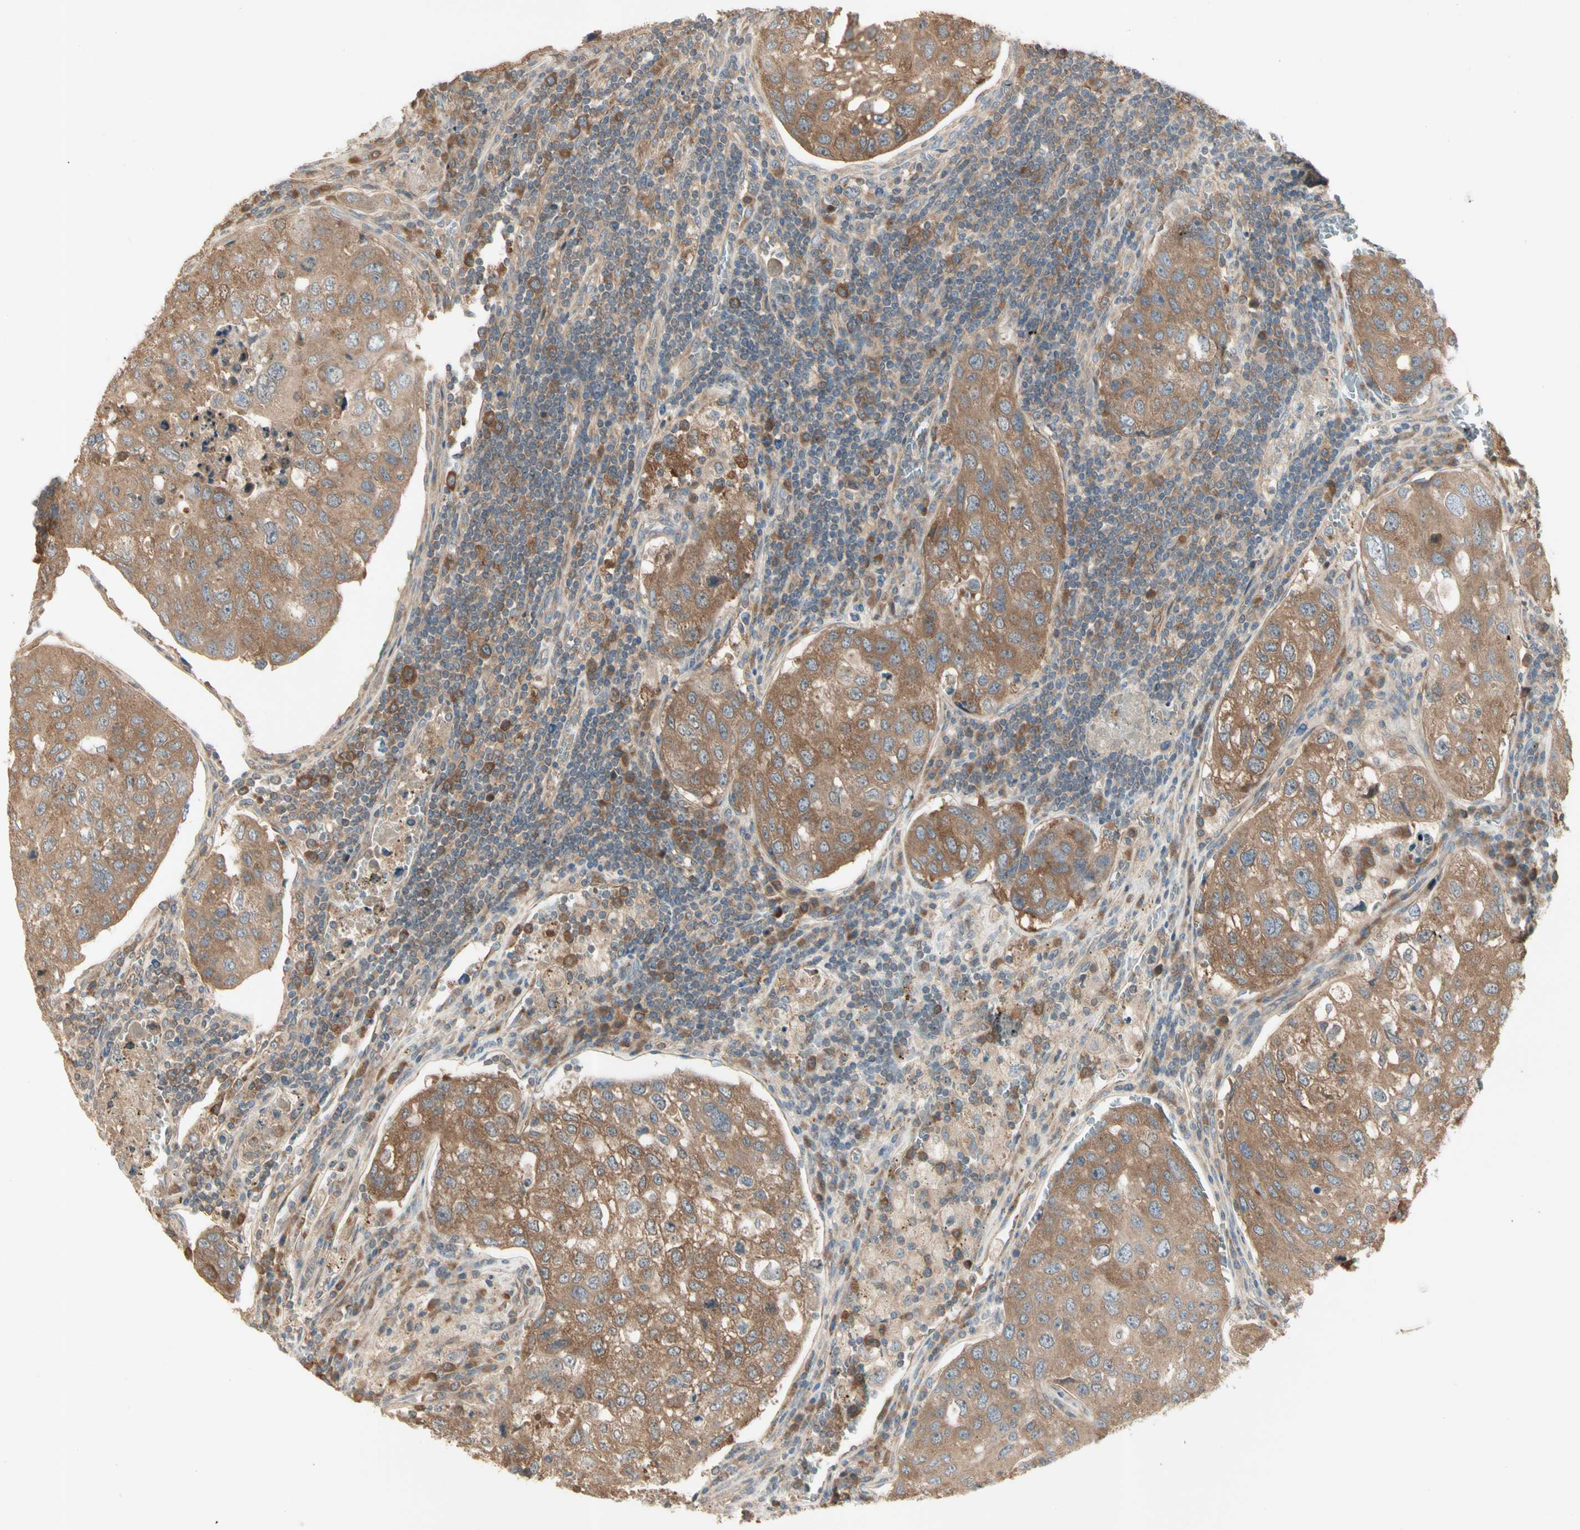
{"staining": {"intensity": "moderate", "quantity": ">75%", "location": "cytoplasmic/membranous"}, "tissue": "urothelial cancer", "cell_type": "Tumor cells", "image_type": "cancer", "snomed": [{"axis": "morphology", "description": "Urothelial carcinoma, High grade"}, {"axis": "topography", "description": "Lymph node"}, {"axis": "topography", "description": "Urinary bladder"}], "caption": "Protein staining of high-grade urothelial carcinoma tissue shows moderate cytoplasmic/membranous staining in approximately >75% of tumor cells. Using DAB (brown) and hematoxylin (blue) stains, captured at high magnification using brightfield microscopy.", "gene": "IRAG1", "patient": {"sex": "male", "age": 51}}